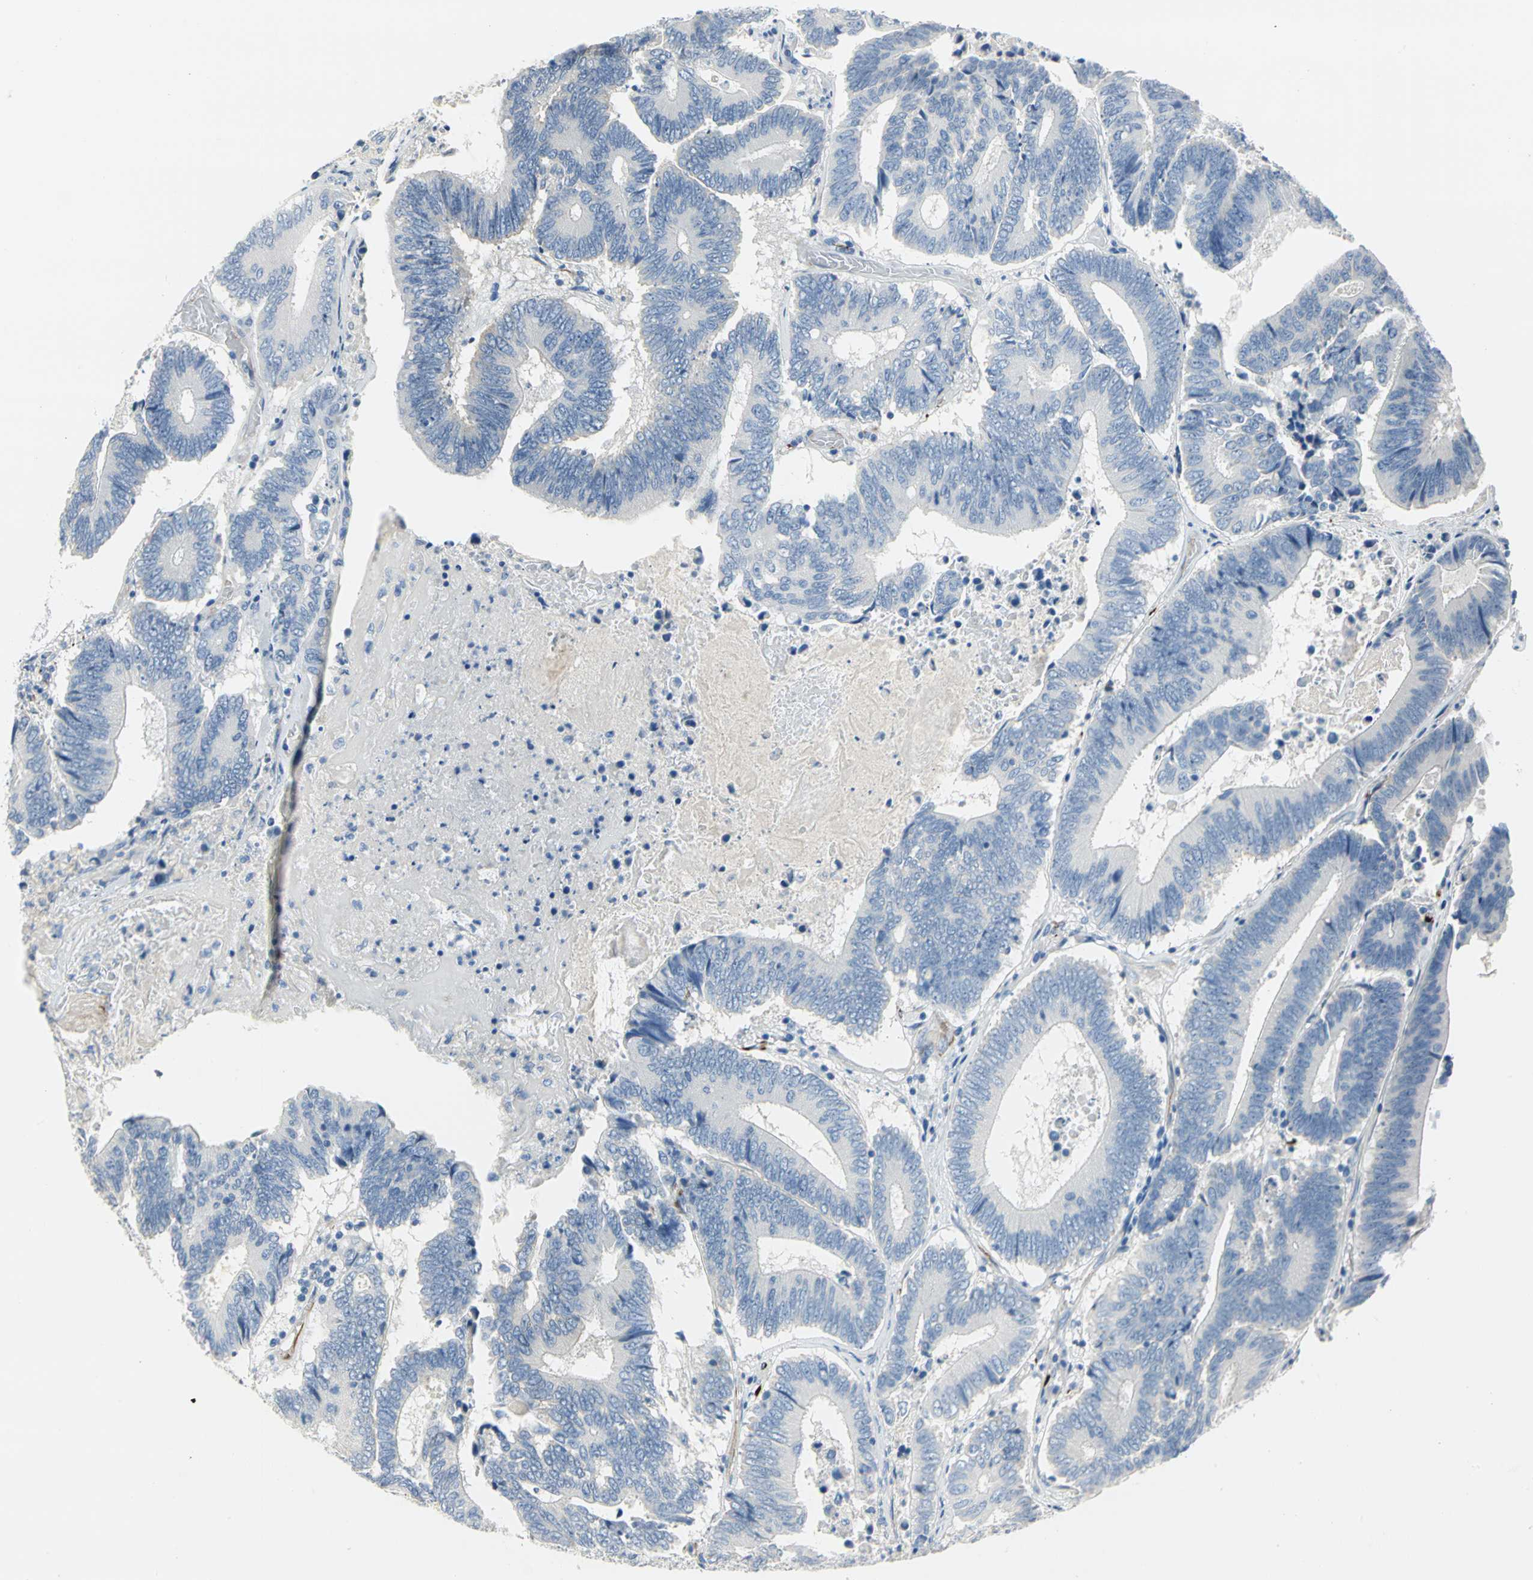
{"staining": {"intensity": "negative", "quantity": "none", "location": "none"}, "tissue": "colorectal cancer", "cell_type": "Tumor cells", "image_type": "cancer", "snomed": [{"axis": "morphology", "description": "Adenocarcinoma, NOS"}, {"axis": "topography", "description": "Colon"}], "caption": "Colorectal cancer was stained to show a protein in brown. There is no significant staining in tumor cells.", "gene": "ALOX15", "patient": {"sex": "female", "age": 78}}